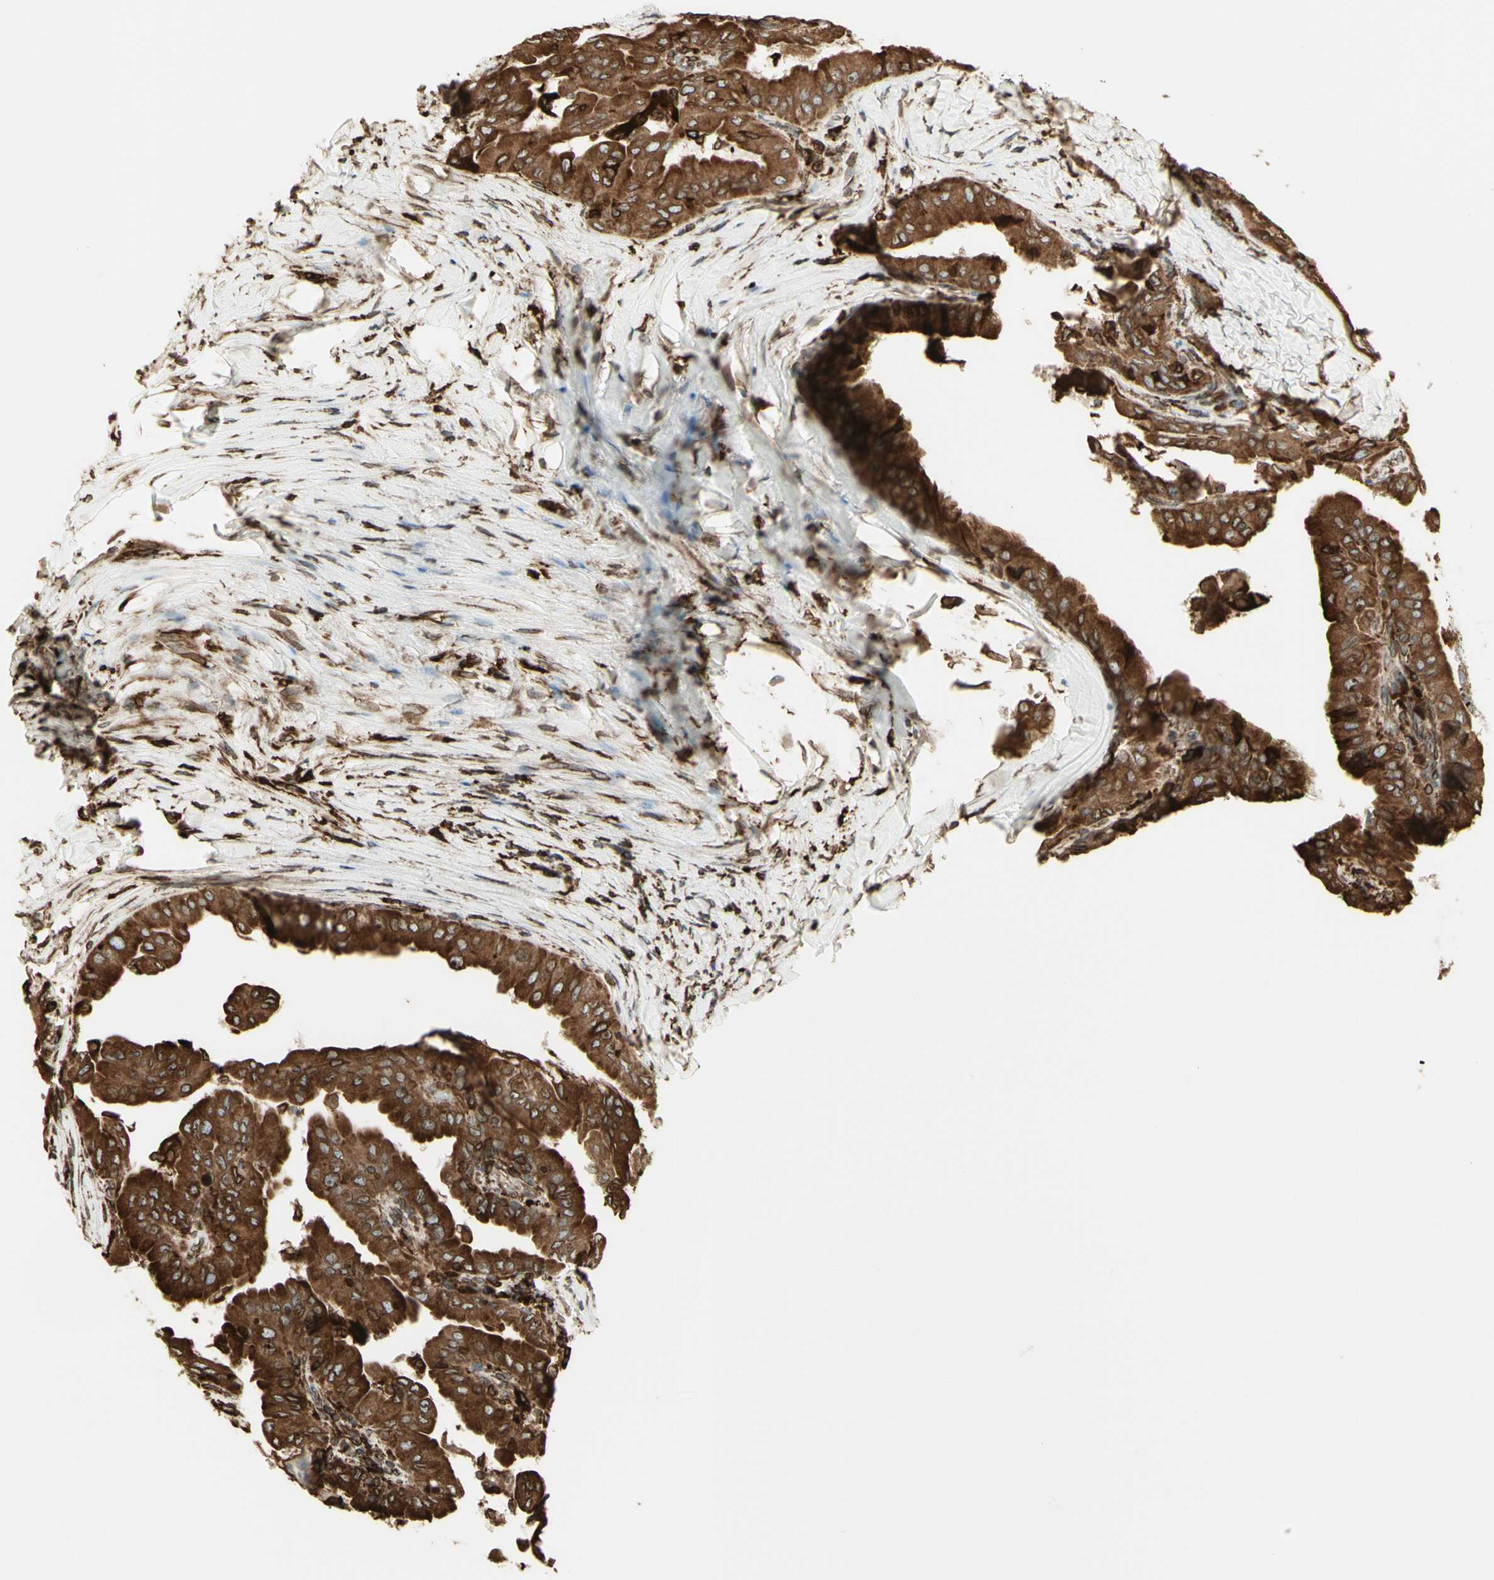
{"staining": {"intensity": "moderate", "quantity": ">75%", "location": "cytoplasmic/membranous"}, "tissue": "thyroid cancer", "cell_type": "Tumor cells", "image_type": "cancer", "snomed": [{"axis": "morphology", "description": "Papillary adenocarcinoma, NOS"}, {"axis": "topography", "description": "Thyroid gland"}], "caption": "Protein expression analysis of thyroid papillary adenocarcinoma demonstrates moderate cytoplasmic/membranous positivity in about >75% of tumor cells. The staining is performed using DAB (3,3'-diaminobenzidine) brown chromogen to label protein expression. The nuclei are counter-stained blue using hematoxylin.", "gene": "CANX", "patient": {"sex": "male", "age": 33}}